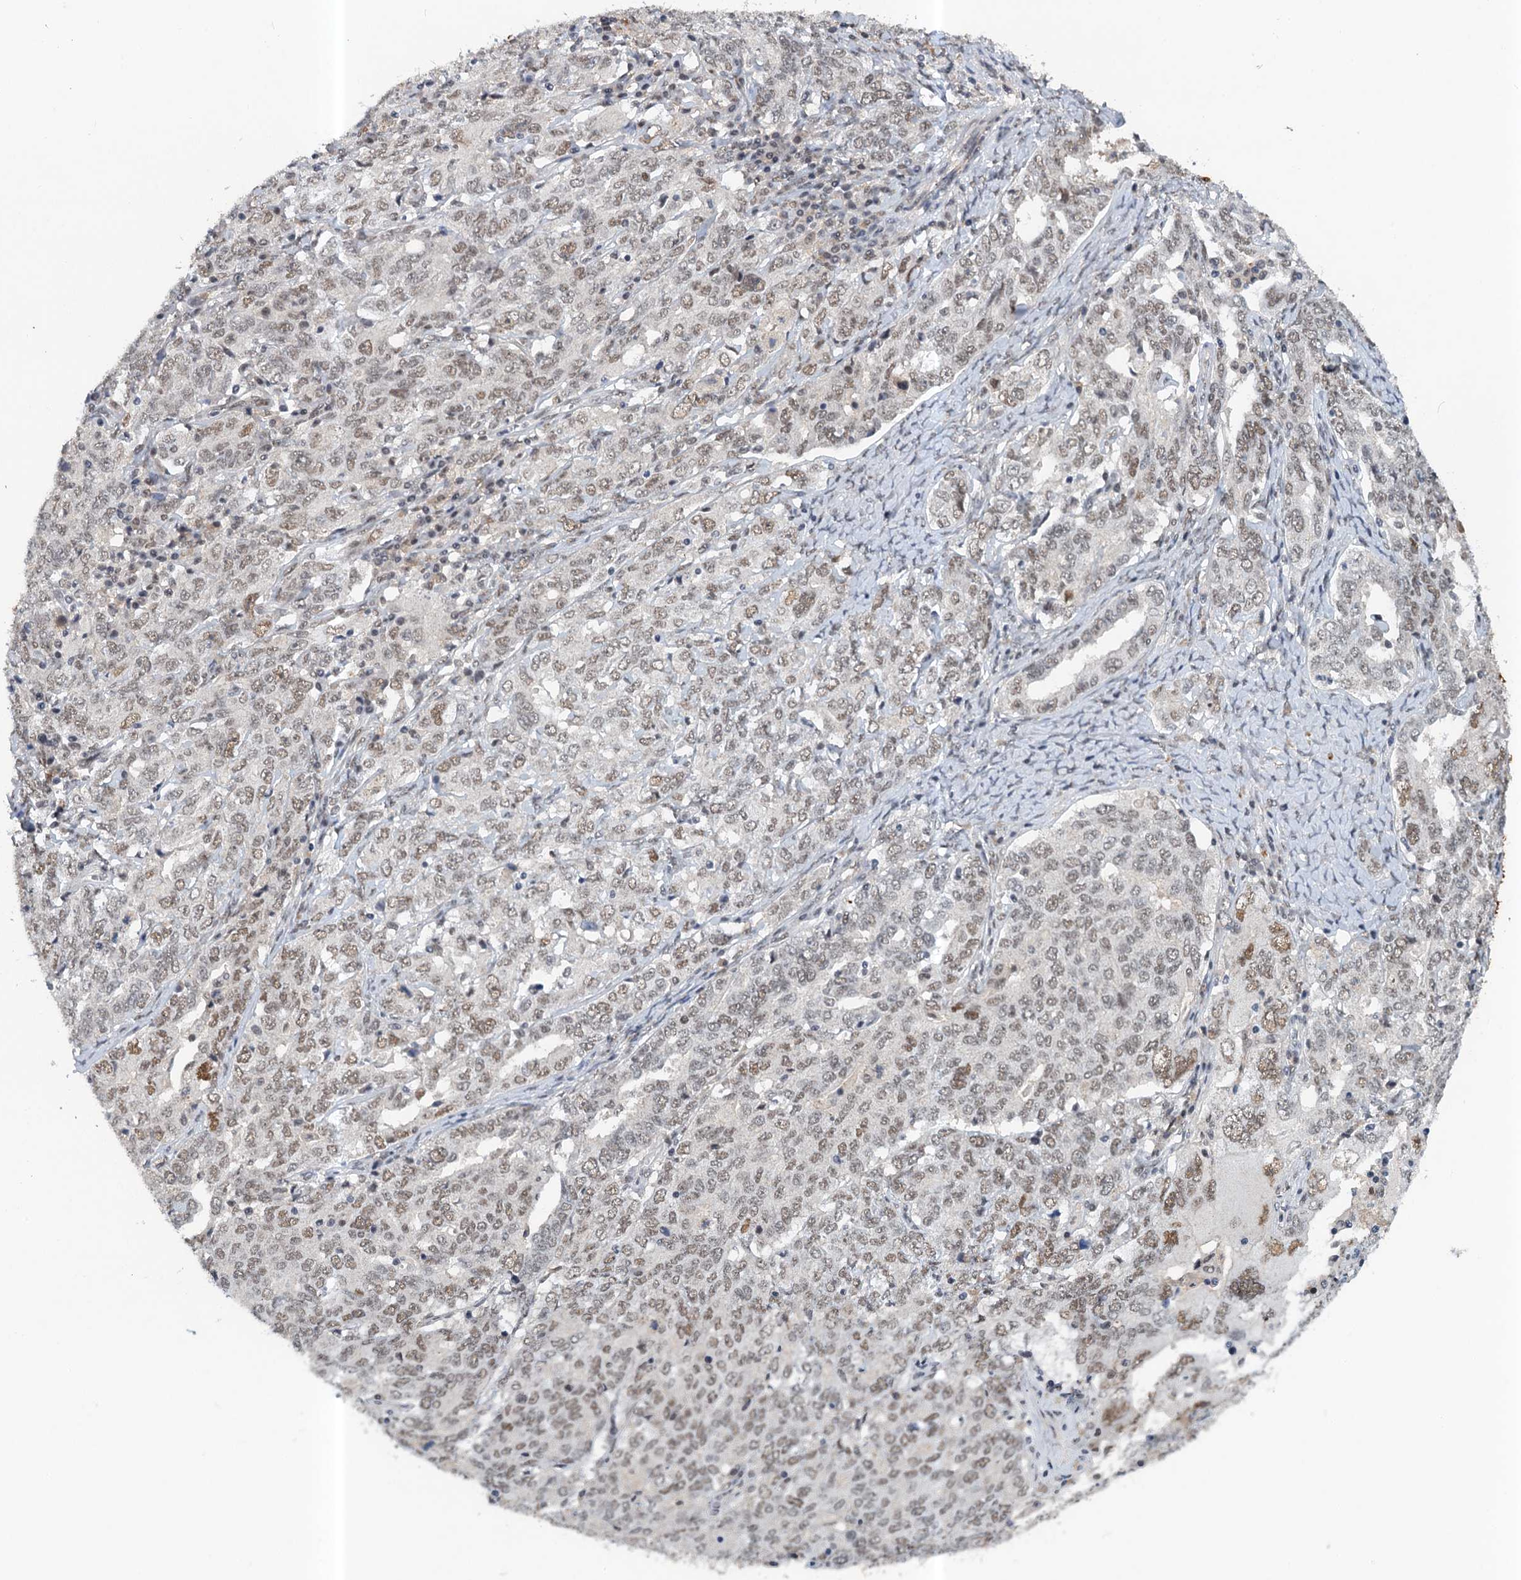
{"staining": {"intensity": "moderate", "quantity": "25%-75%", "location": "nuclear"}, "tissue": "ovarian cancer", "cell_type": "Tumor cells", "image_type": "cancer", "snomed": [{"axis": "morphology", "description": "Carcinoma, endometroid"}, {"axis": "topography", "description": "Ovary"}], "caption": "High-power microscopy captured an immunohistochemistry (IHC) image of ovarian endometroid carcinoma, revealing moderate nuclear expression in about 25%-75% of tumor cells. The staining is performed using DAB (3,3'-diaminobenzidine) brown chromogen to label protein expression. The nuclei are counter-stained blue using hematoxylin.", "gene": "CSTF3", "patient": {"sex": "female", "age": 62}}